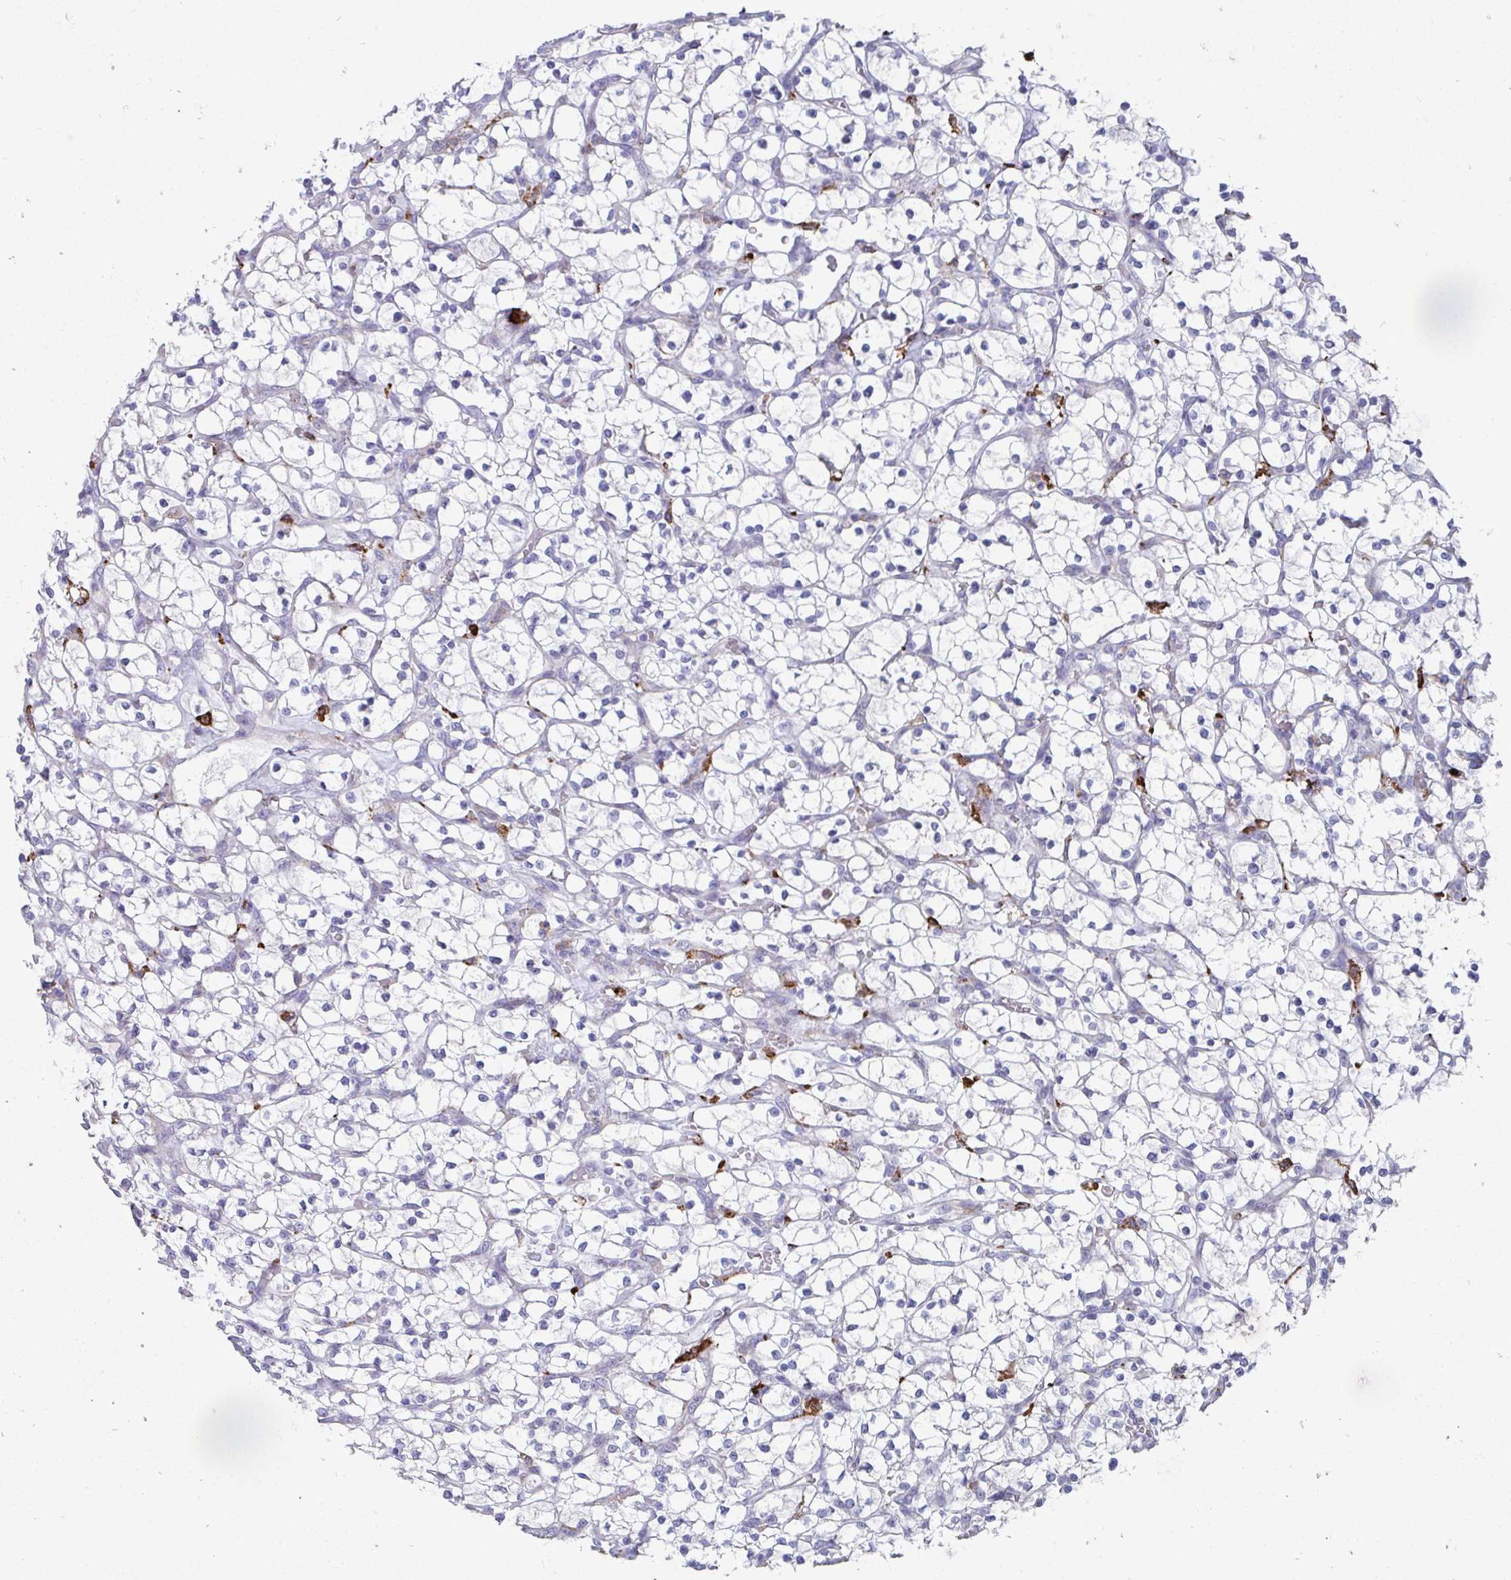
{"staining": {"intensity": "negative", "quantity": "none", "location": "none"}, "tissue": "renal cancer", "cell_type": "Tumor cells", "image_type": "cancer", "snomed": [{"axis": "morphology", "description": "Adenocarcinoma, NOS"}, {"axis": "topography", "description": "Kidney"}], "caption": "High magnification brightfield microscopy of adenocarcinoma (renal) stained with DAB (3,3'-diaminobenzidine) (brown) and counterstained with hematoxylin (blue): tumor cells show no significant staining.", "gene": "CD163", "patient": {"sex": "female", "age": 64}}